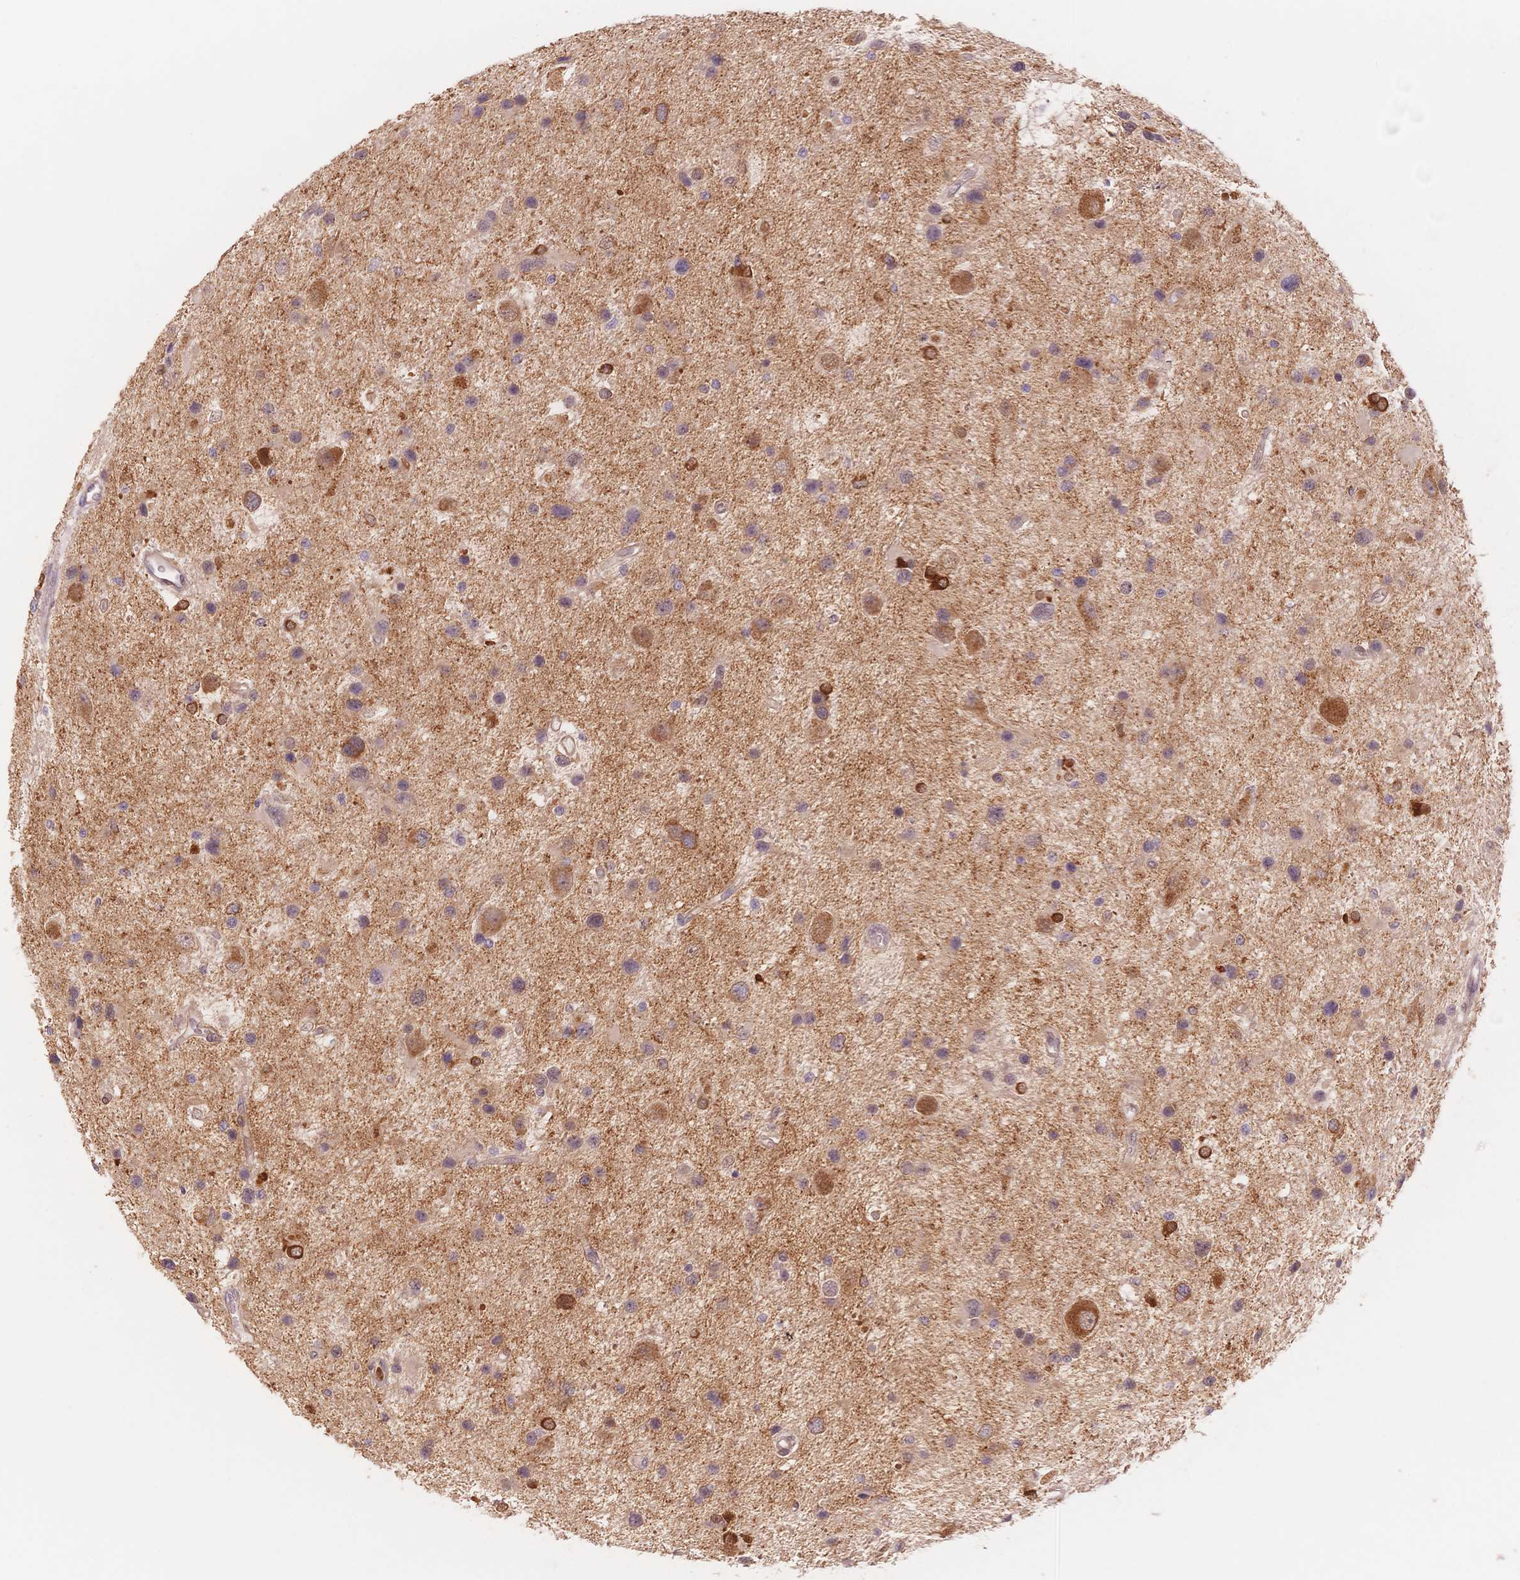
{"staining": {"intensity": "moderate", "quantity": "<25%", "location": "cytoplasmic/membranous"}, "tissue": "glioma", "cell_type": "Tumor cells", "image_type": "cancer", "snomed": [{"axis": "morphology", "description": "Glioma, malignant, Low grade"}, {"axis": "topography", "description": "Brain"}], "caption": "Malignant low-grade glioma was stained to show a protein in brown. There is low levels of moderate cytoplasmic/membranous positivity in about <25% of tumor cells.", "gene": "STK39", "patient": {"sex": "female", "age": 32}}